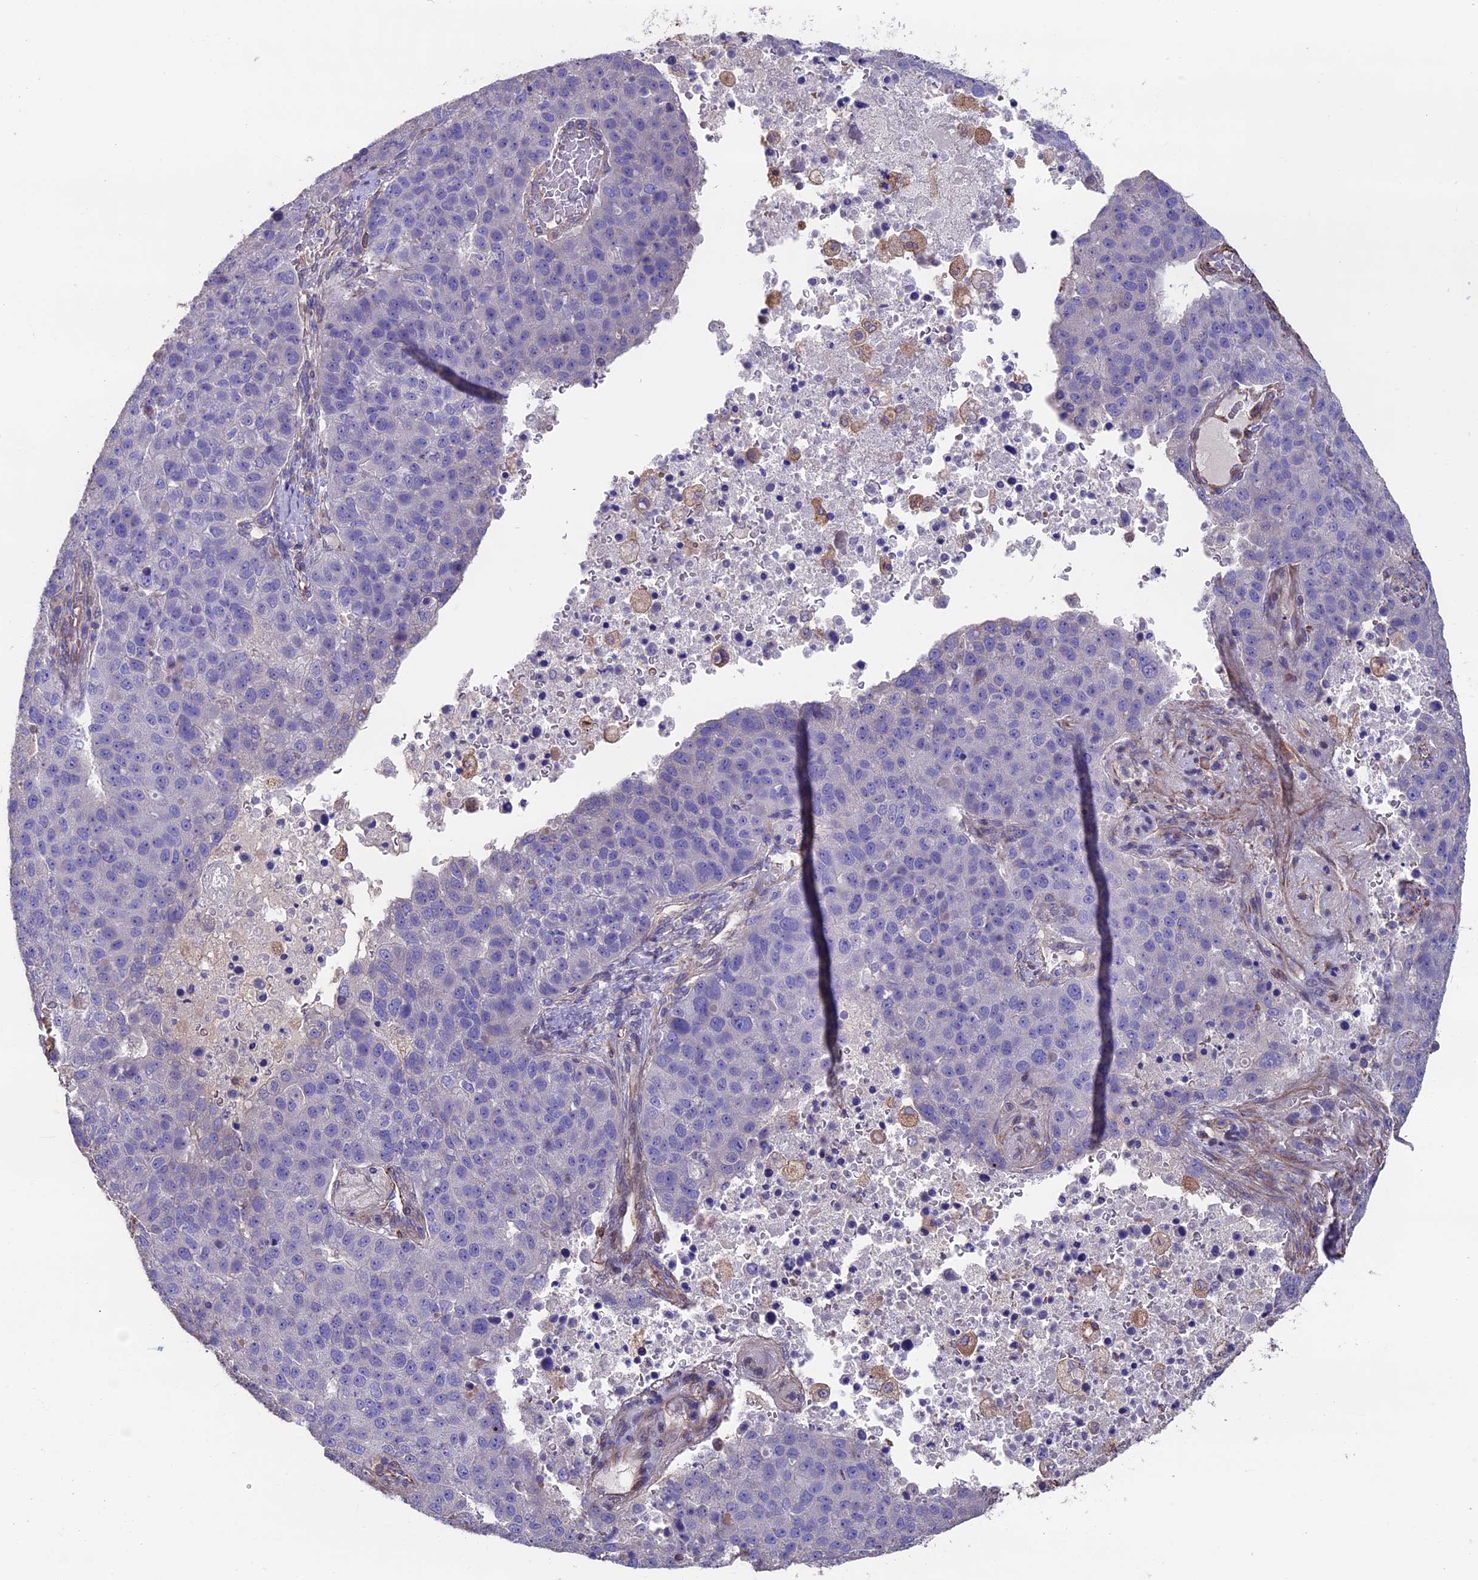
{"staining": {"intensity": "negative", "quantity": "none", "location": "none"}, "tissue": "pancreatic cancer", "cell_type": "Tumor cells", "image_type": "cancer", "snomed": [{"axis": "morphology", "description": "Adenocarcinoma, NOS"}, {"axis": "topography", "description": "Pancreas"}], "caption": "Immunohistochemistry (IHC) image of neoplastic tissue: human adenocarcinoma (pancreatic) stained with DAB reveals no significant protein staining in tumor cells.", "gene": "SEH1L", "patient": {"sex": "female", "age": 61}}